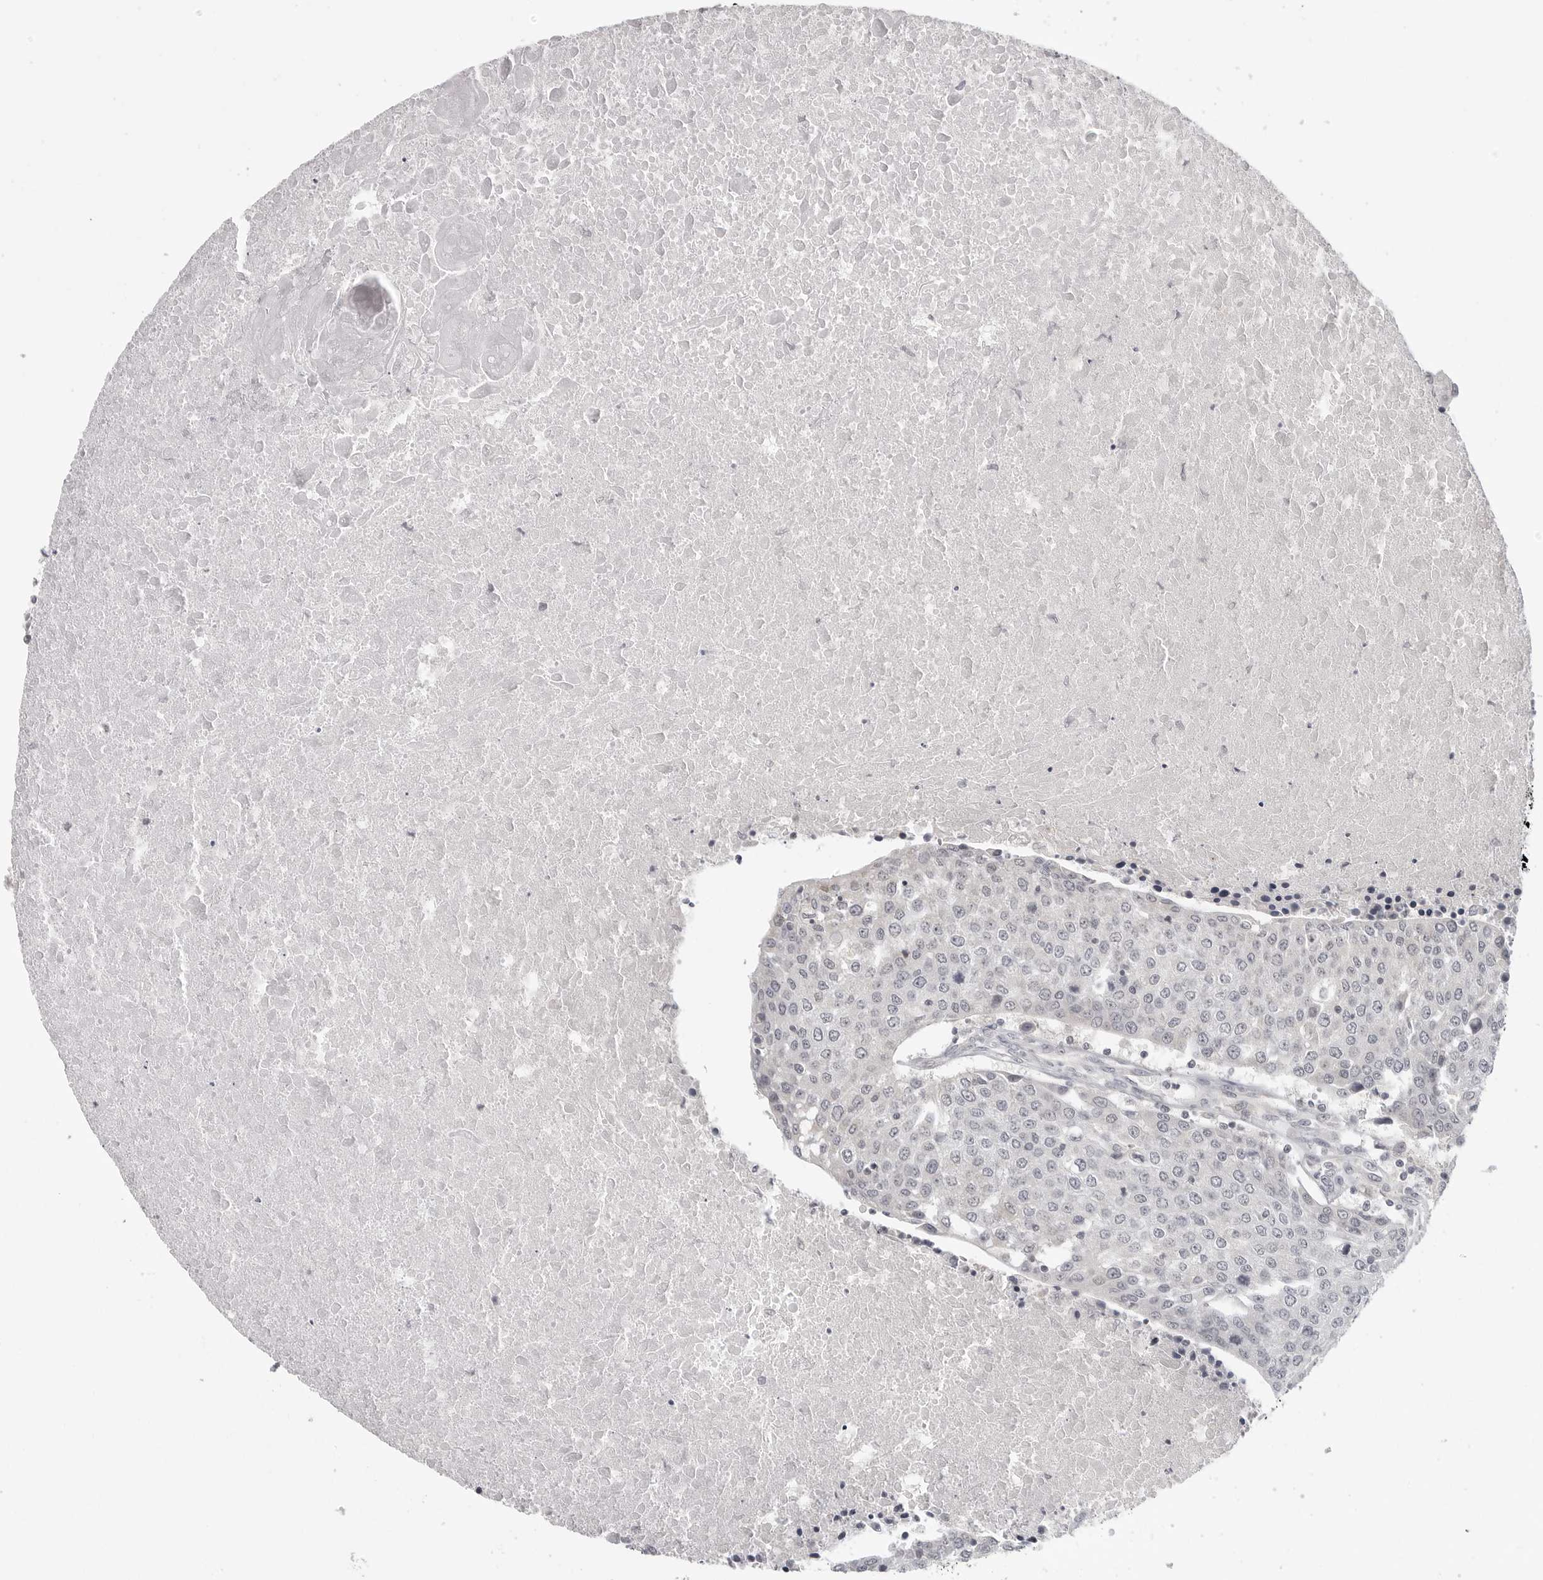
{"staining": {"intensity": "negative", "quantity": "none", "location": "none"}, "tissue": "urothelial cancer", "cell_type": "Tumor cells", "image_type": "cancer", "snomed": [{"axis": "morphology", "description": "Urothelial carcinoma, High grade"}, {"axis": "topography", "description": "Urinary bladder"}], "caption": "DAB (3,3'-diaminobenzidine) immunohistochemical staining of human urothelial cancer exhibits no significant positivity in tumor cells. (DAB (3,3'-diaminobenzidine) immunohistochemistry with hematoxylin counter stain).", "gene": "TUT4", "patient": {"sex": "female", "age": 85}}